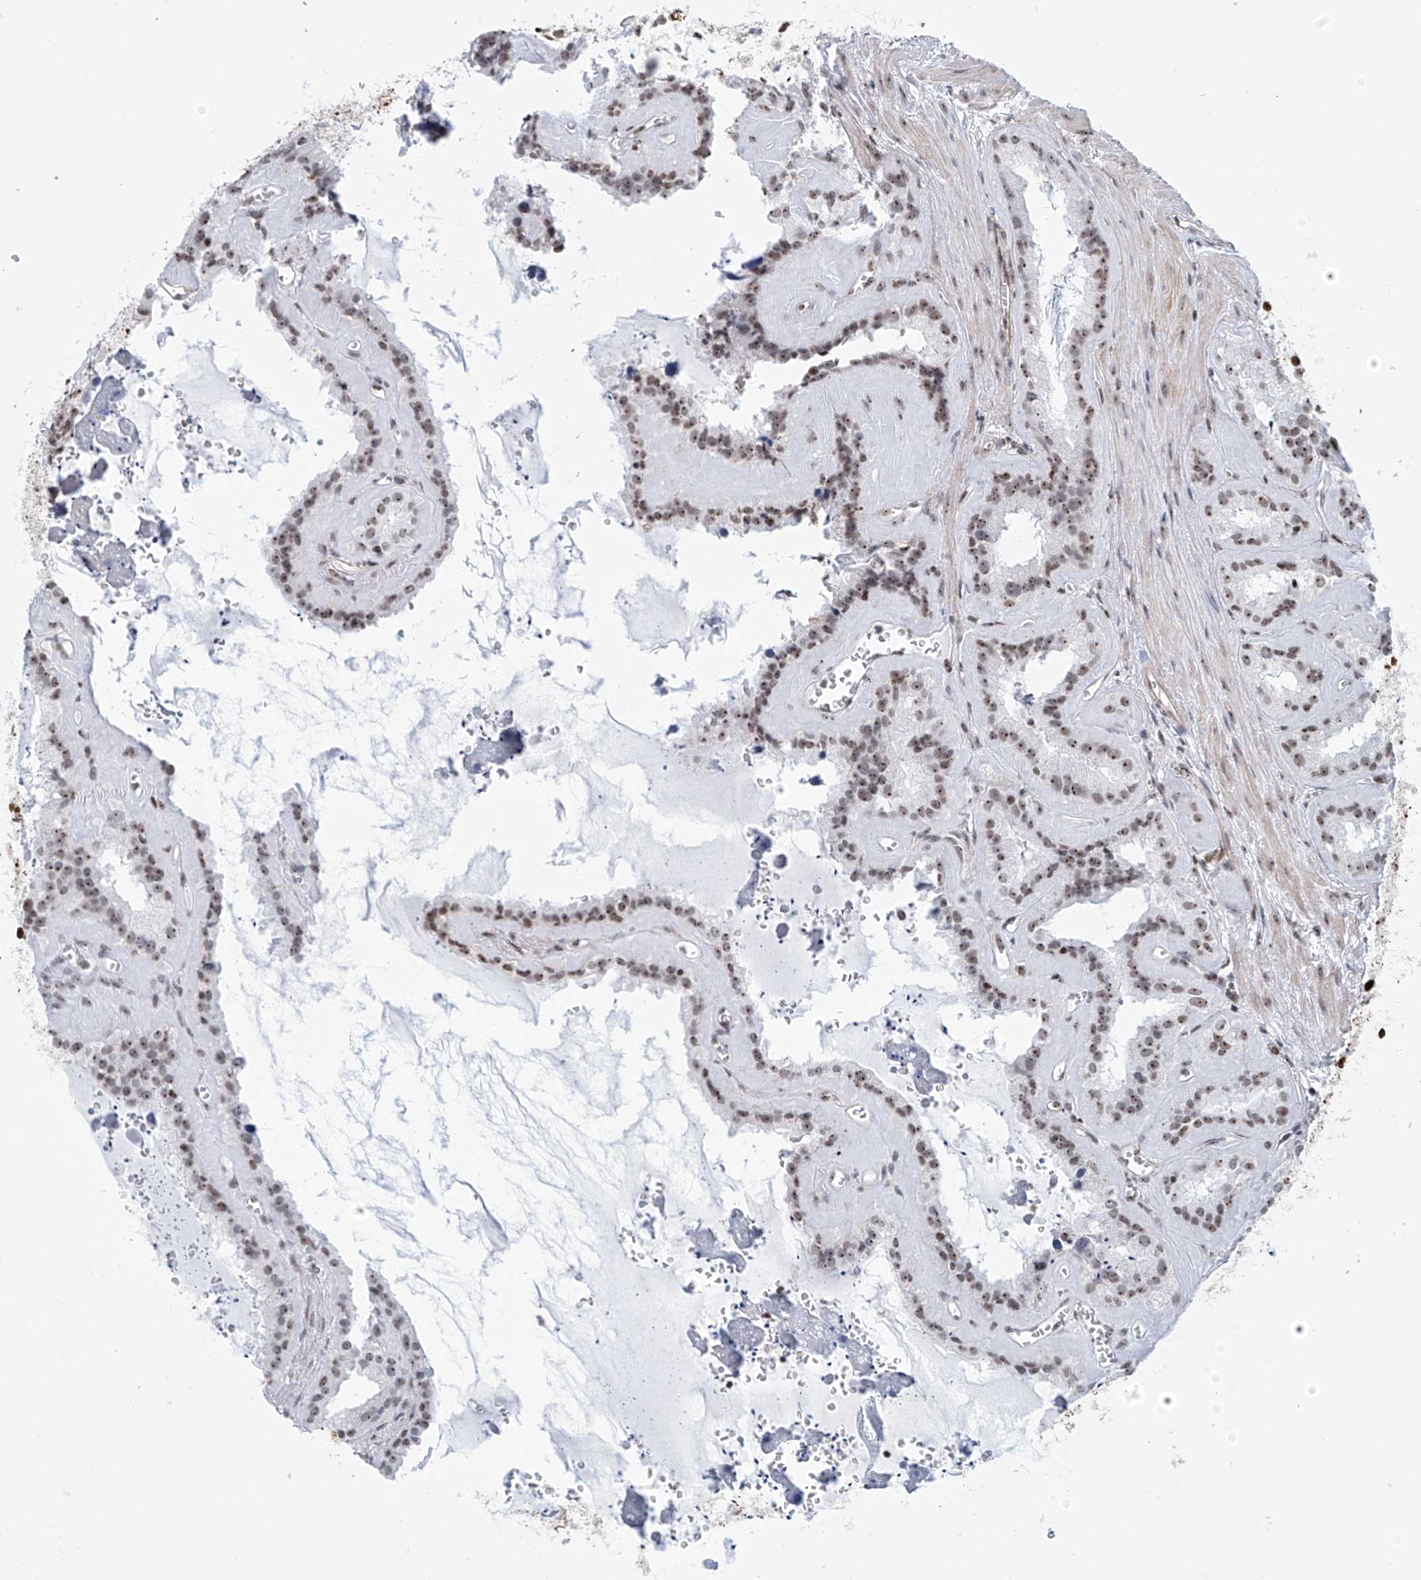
{"staining": {"intensity": "moderate", "quantity": ">75%", "location": "nuclear"}, "tissue": "seminal vesicle", "cell_type": "Glandular cells", "image_type": "normal", "snomed": [{"axis": "morphology", "description": "Normal tissue, NOS"}, {"axis": "topography", "description": "Prostate"}, {"axis": "topography", "description": "Seminal veicle"}], "caption": "Moderate nuclear expression for a protein is appreciated in approximately >75% of glandular cells of normal seminal vesicle using IHC.", "gene": "PRUNE2", "patient": {"sex": "male", "age": 59}}